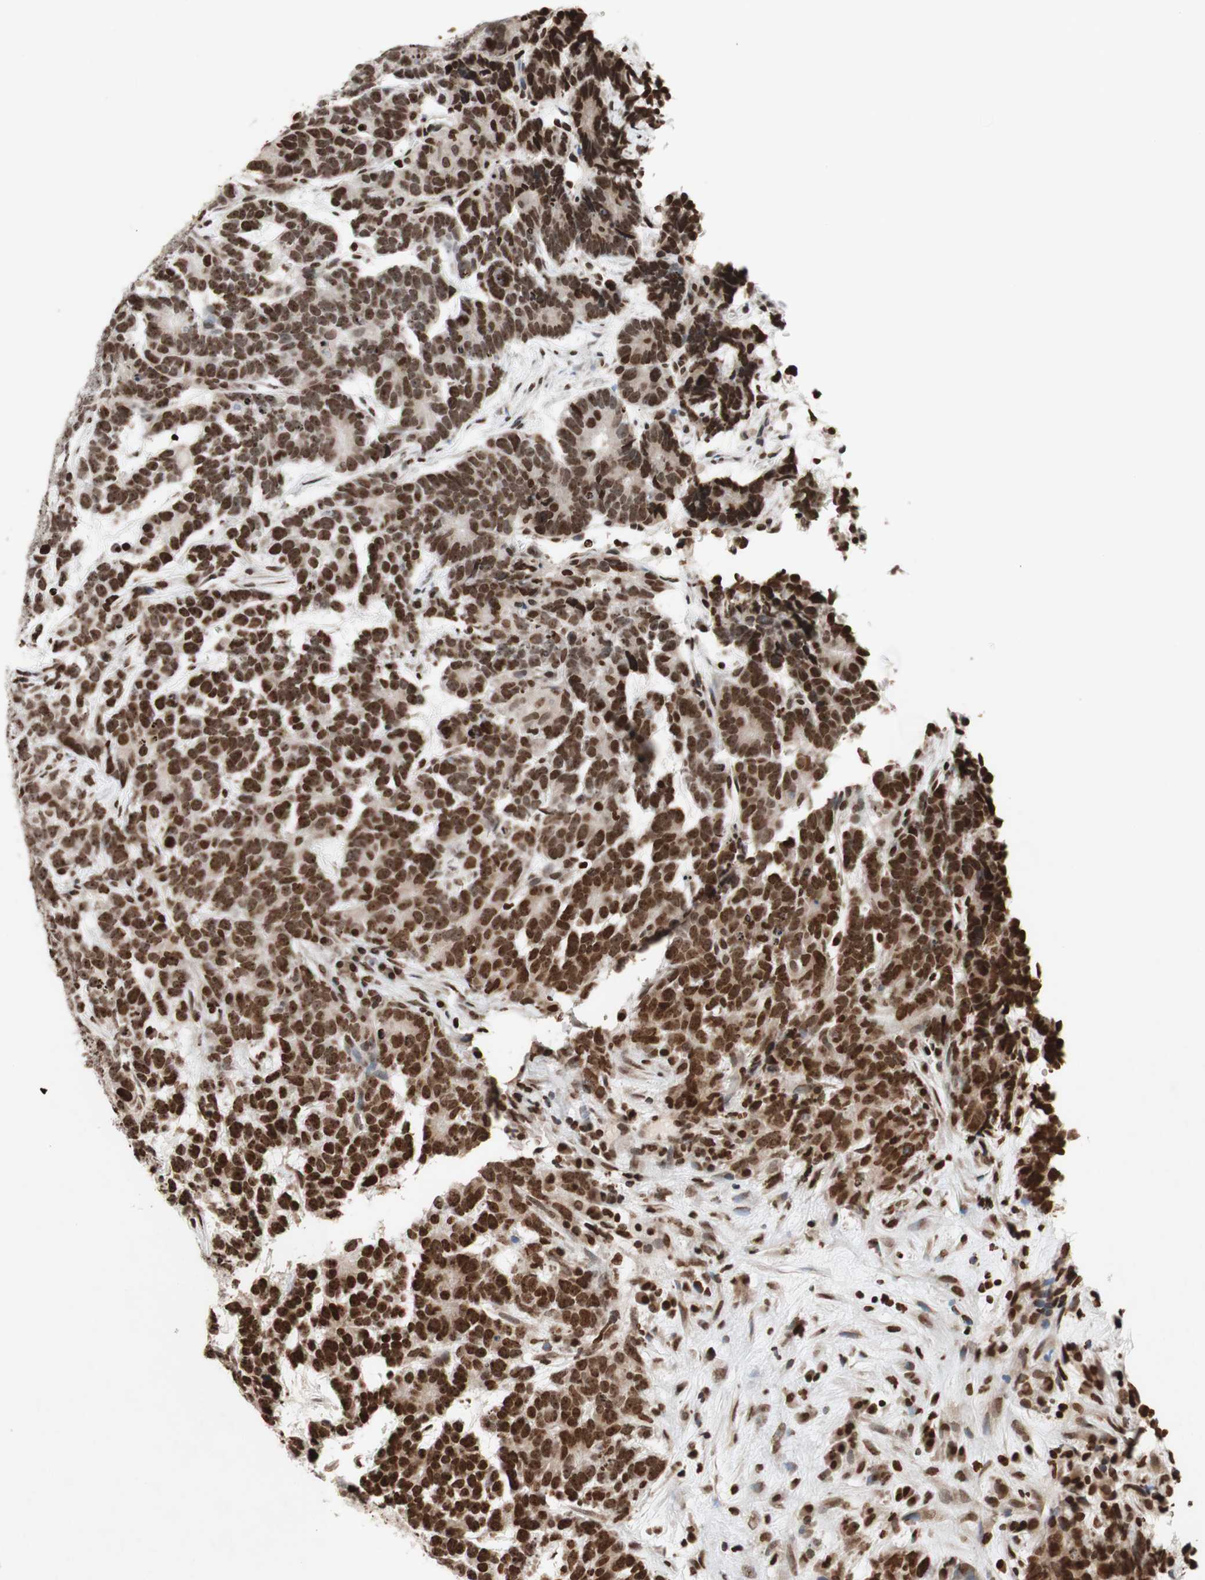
{"staining": {"intensity": "moderate", "quantity": ">75%", "location": "nuclear"}, "tissue": "testis cancer", "cell_type": "Tumor cells", "image_type": "cancer", "snomed": [{"axis": "morphology", "description": "Carcinoma, Embryonal, NOS"}, {"axis": "topography", "description": "Testis"}], "caption": "A micrograph of testis embryonal carcinoma stained for a protein shows moderate nuclear brown staining in tumor cells.", "gene": "NCOA3", "patient": {"sex": "male", "age": 26}}